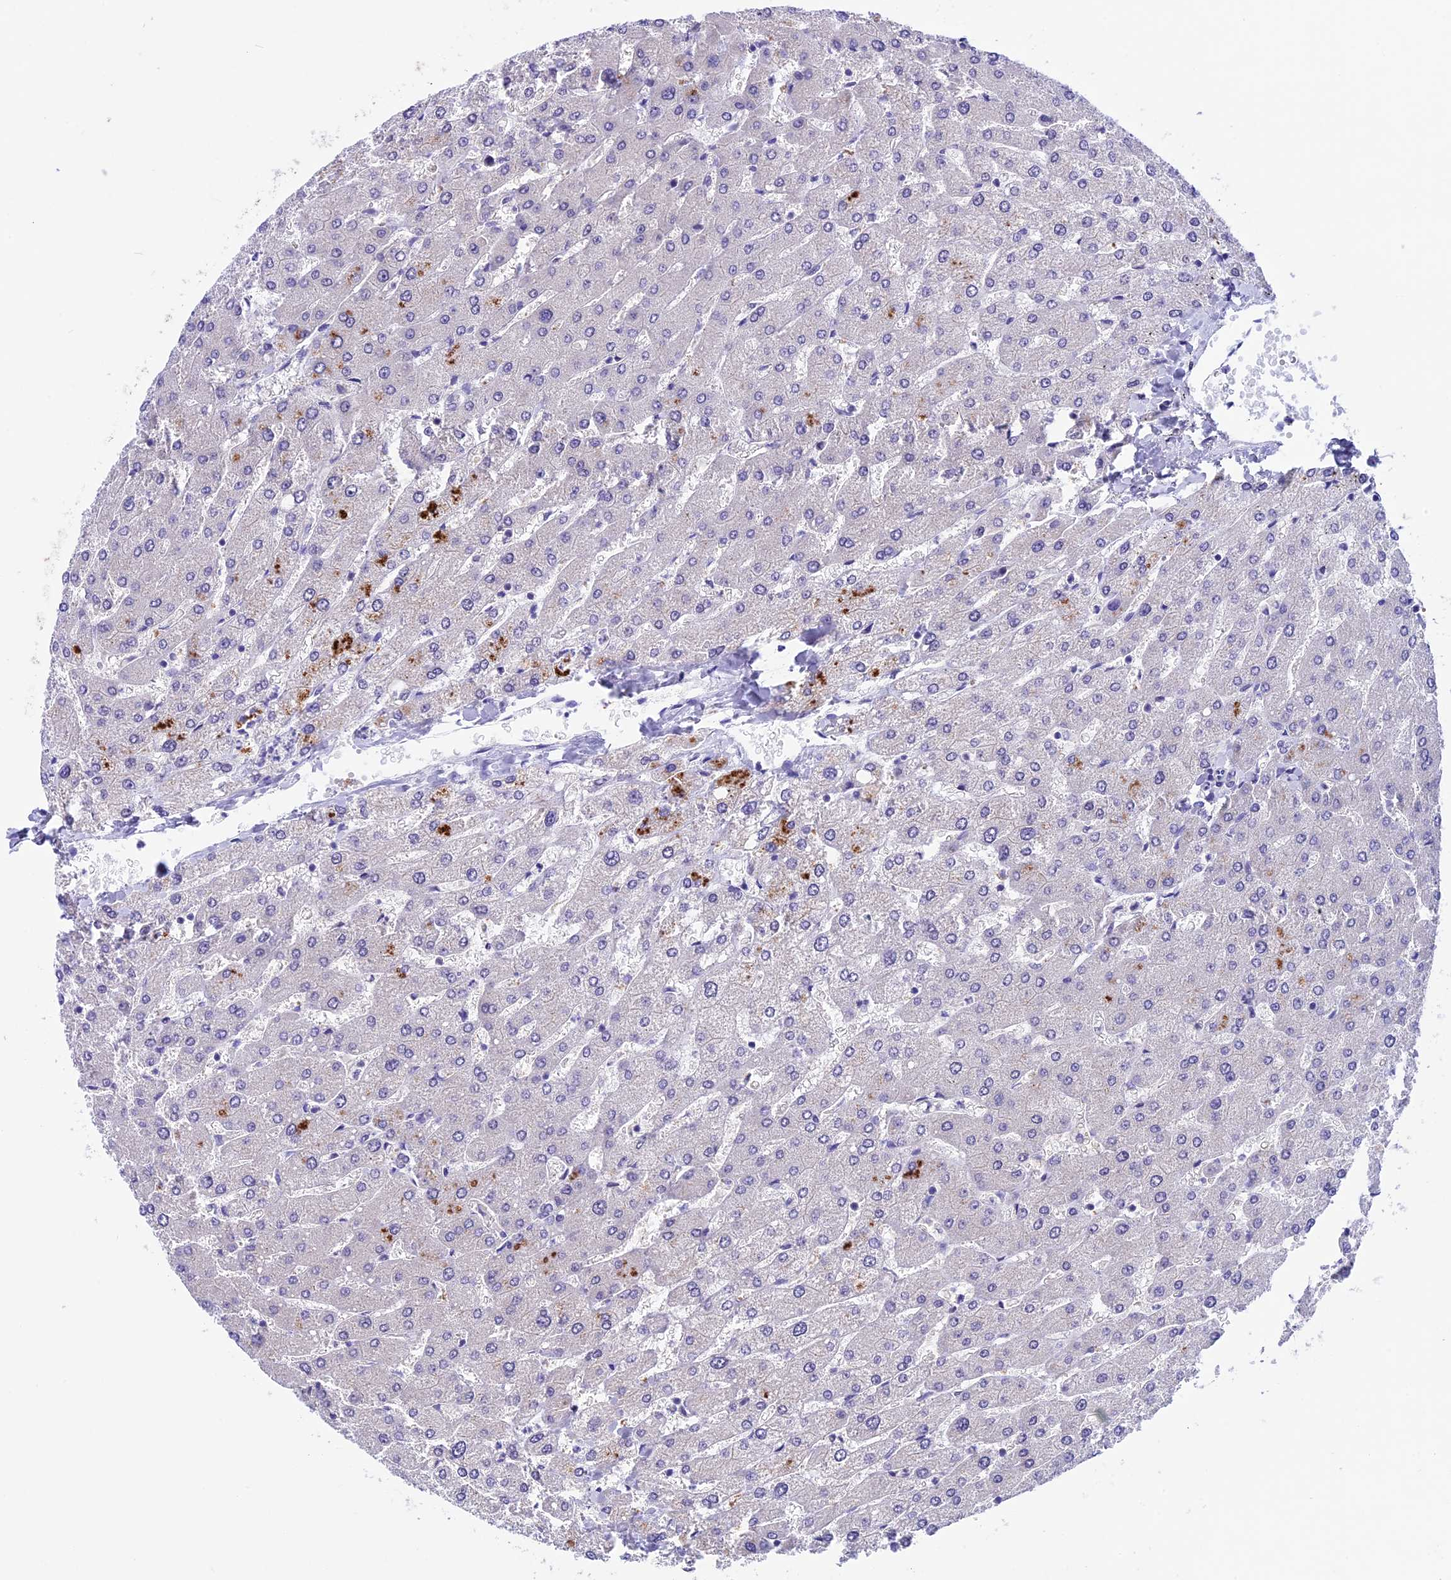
{"staining": {"intensity": "negative", "quantity": "none", "location": "none"}, "tissue": "liver", "cell_type": "Cholangiocytes", "image_type": "normal", "snomed": [{"axis": "morphology", "description": "Normal tissue, NOS"}, {"axis": "topography", "description": "Liver"}], "caption": "IHC image of unremarkable liver: human liver stained with DAB demonstrates no significant protein expression in cholangiocytes. (Immunohistochemistry, brightfield microscopy, high magnification).", "gene": "XKR7", "patient": {"sex": "male", "age": 55}}